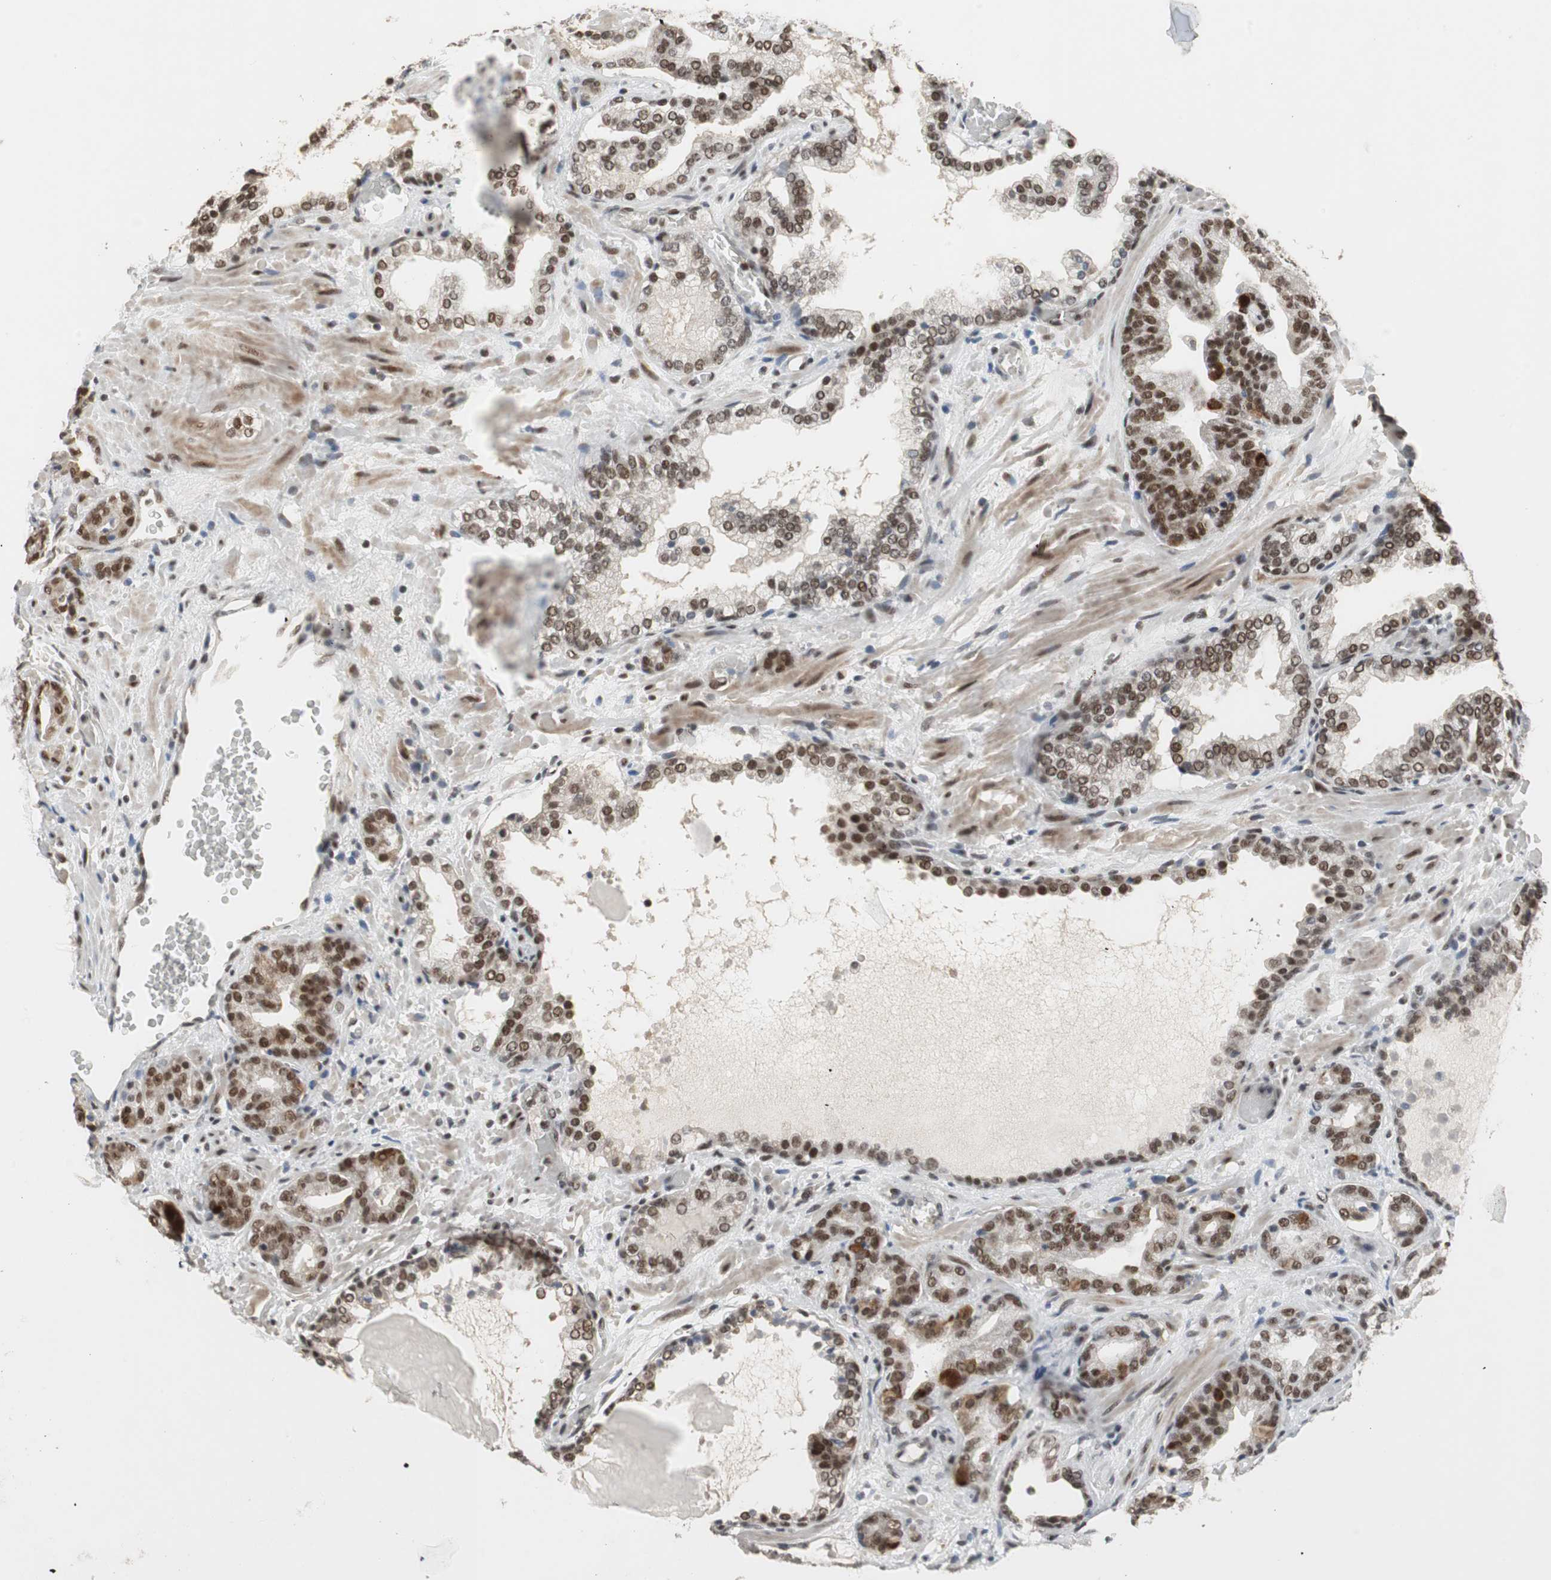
{"staining": {"intensity": "strong", "quantity": ">75%", "location": "nuclear"}, "tissue": "prostate cancer", "cell_type": "Tumor cells", "image_type": "cancer", "snomed": [{"axis": "morphology", "description": "Adenocarcinoma, Low grade"}, {"axis": "topography", "description": "Prostate"}], "caption": "Immunohistochemistry of prostate cancer (low-grade adenocarcinoma) exhibits high levels of strong nuclear expression in approximately >75% of tumor cells.", "gene": "RTF1", "patient": {"sex": "male", "age": 63}}